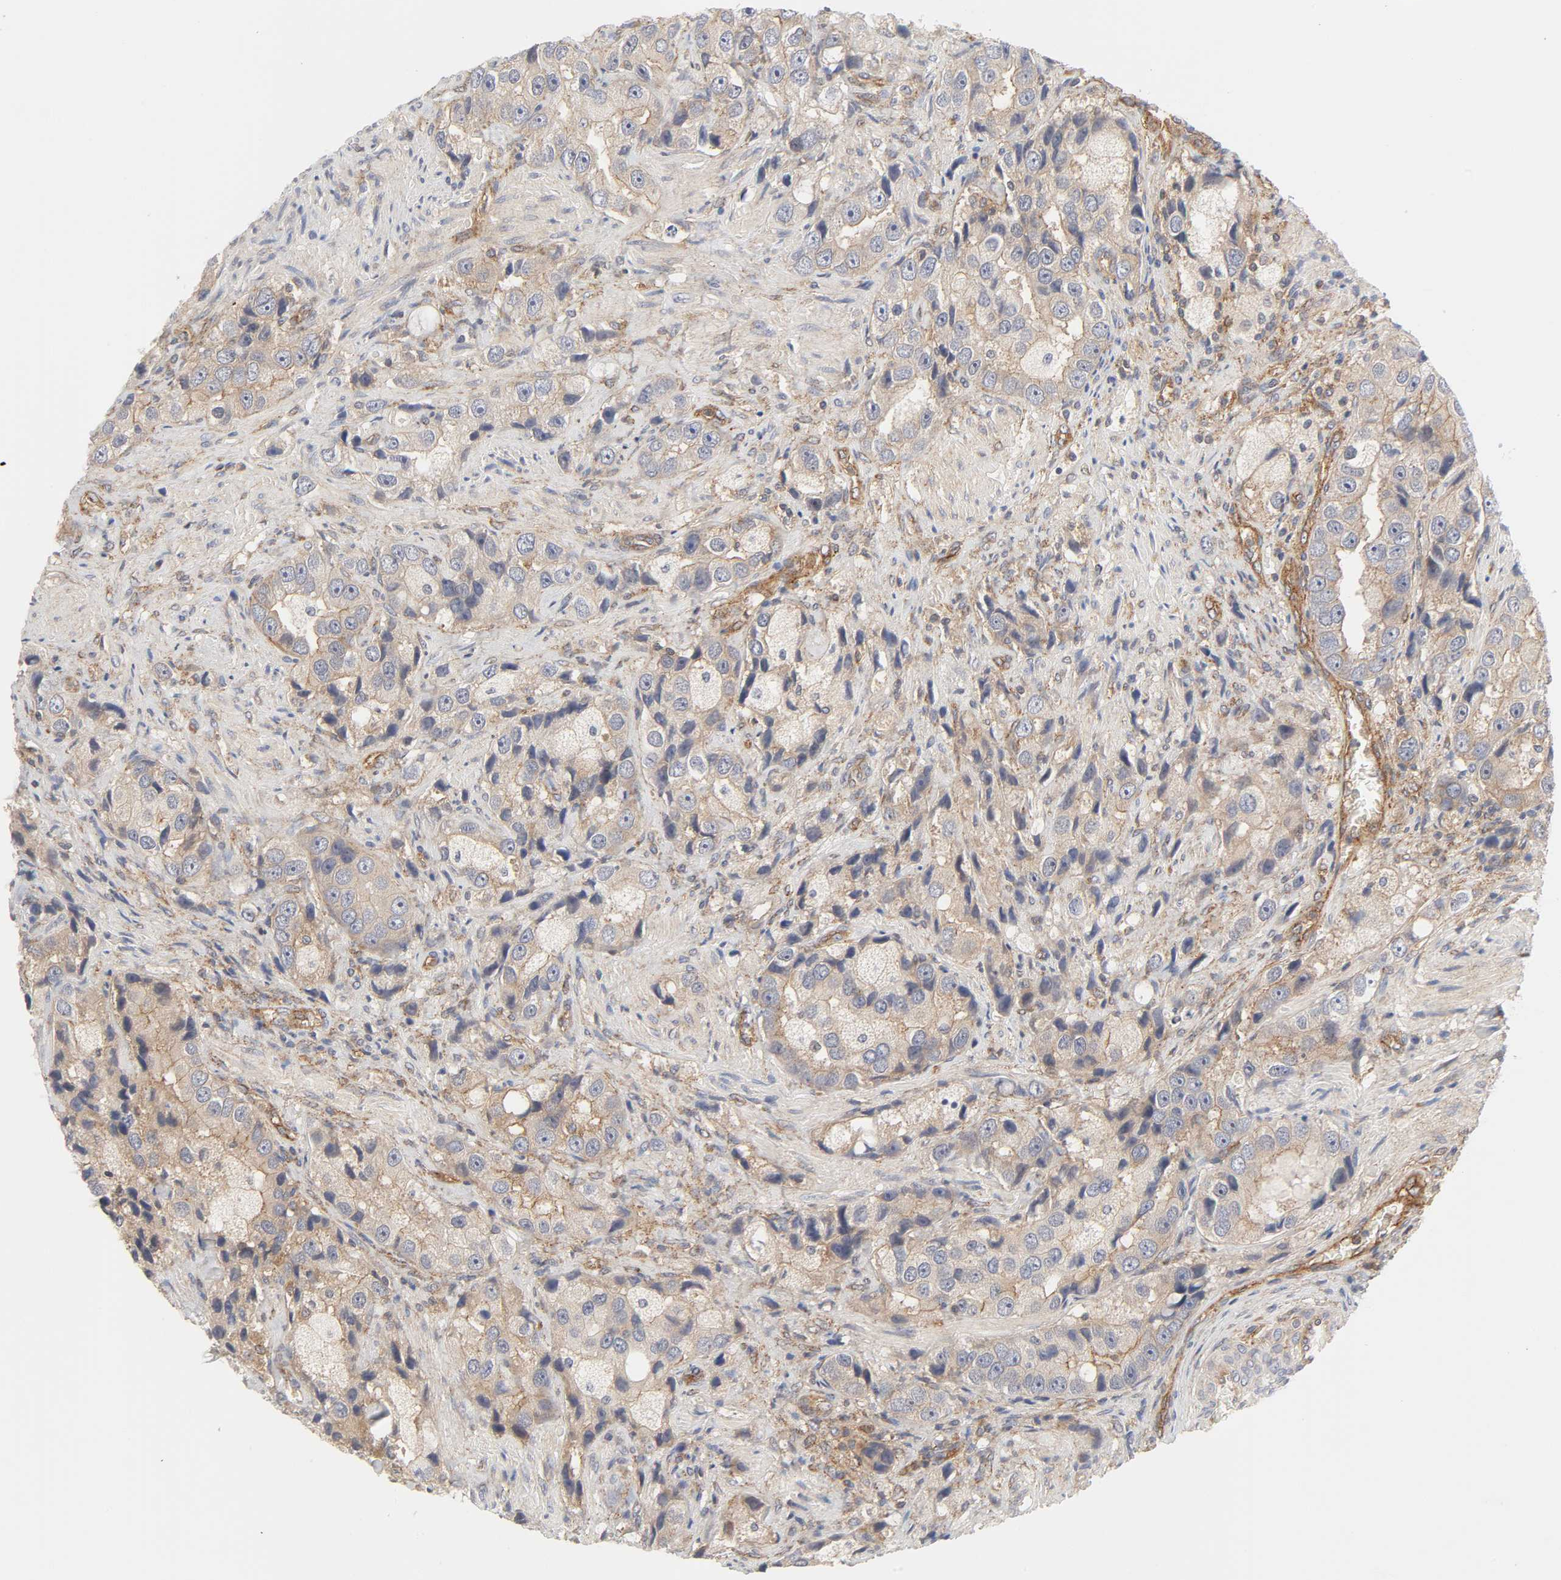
{"staining": {"intensity": "moderate", "quantity": "25%-75%", "location": "cytoplasmic/membranous"}, "tissue": "prostate cancer", "cell_type": "Tumor cells", "image_type": "cancer", "snomed": [{"axis": "morphology", "description": "Adenocarcinoma, High grade"}, {"axis": "topography", "description": "Prostate"}], "caption": "Immunohistochemical staining of human prostate cancer displays medium levels of moderate cytoplasmic/membranous protein expression in approximately 25%-75% of tumor cells.", "gene": "AP2A1", "patient": {"sex": "male", "age": 63}}